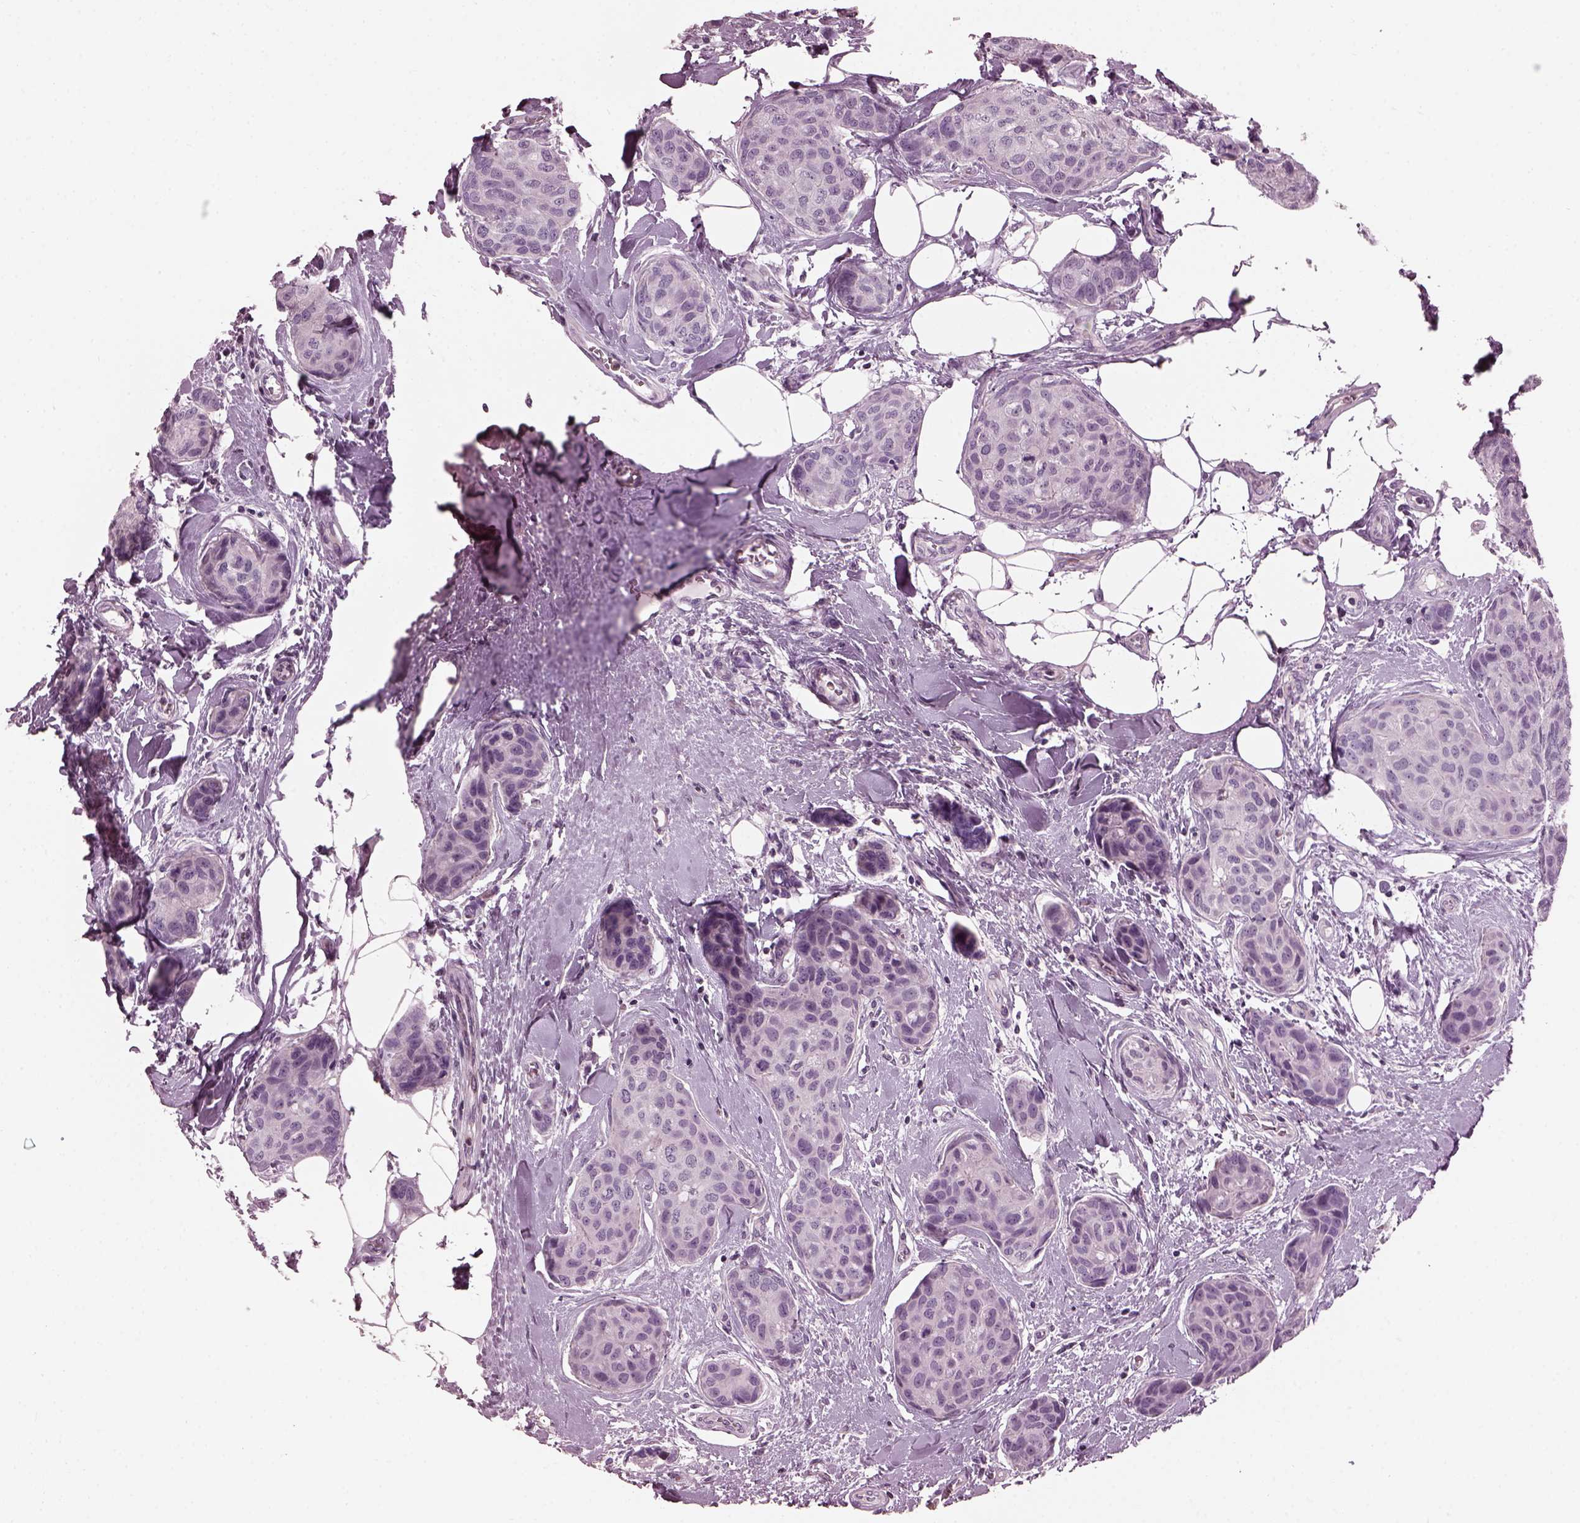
{"staining": {"intensity": "negative", "quantity": "none", "location": "none"}, "tissue": "breast cancer", "cell_type": "Tumor cells", "image_type": "cancer", "snomed": [{"axis": "morphology", "description": "Duct carcinoma"}, {"axis": "topography", "description": "Breast"}], "caption": "This is an immunohistochemistry (IHC) photomicrograph of human breast cancer. There is no staining in tumor cells.", "gene": "BFSP1", "patient": {"sex": "female", "age": 80}}